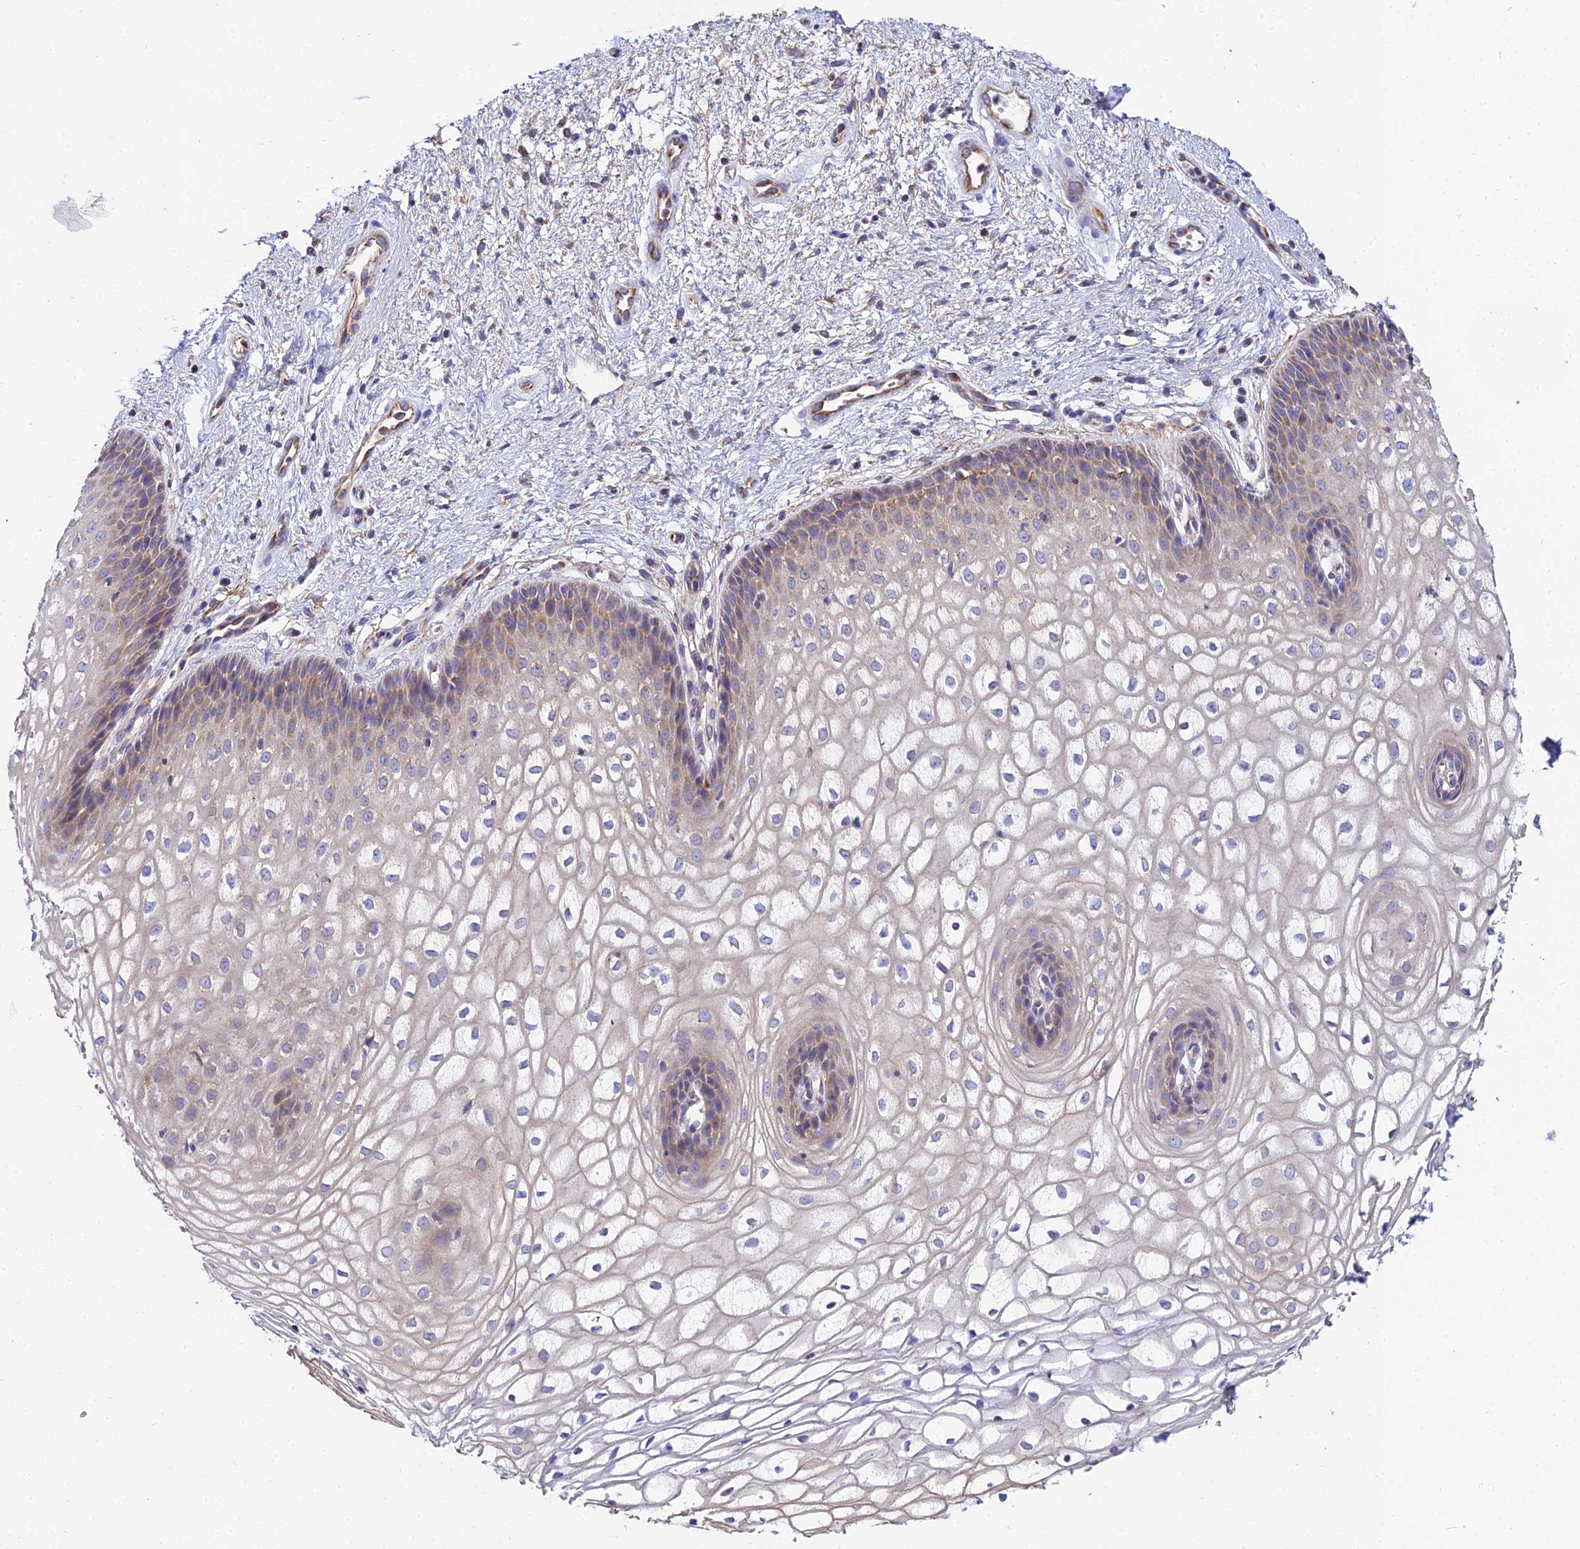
{"staining": {"intensity": "weak", "quantity": "<25%", "location": "cytoplasmic/membranous"}, "tissue": "vagina", "cell_type": "Squamous epithelial cells", "image_type": "normal", "snomed": [{"axis": "morphology", "description": "Normal tissue, NOS"}, {"axis": "topography", "description": "Vagina"}], "caption": "High magnification brightfield microscopy of normal vagina stained with DAB (brown) and counterstained with hematoxylin (blue): squamous epithelial cells show no significant positivity. The staining was performed using DAB (3,3'-diaminobenzidine) to visualize the protein expression in brown, while the nuclei were stained in blue with hematoxylin (Magnification: 20x).", "gene": "NIPSNAP3A", "patient": {"sex": "female", "age": 34}}